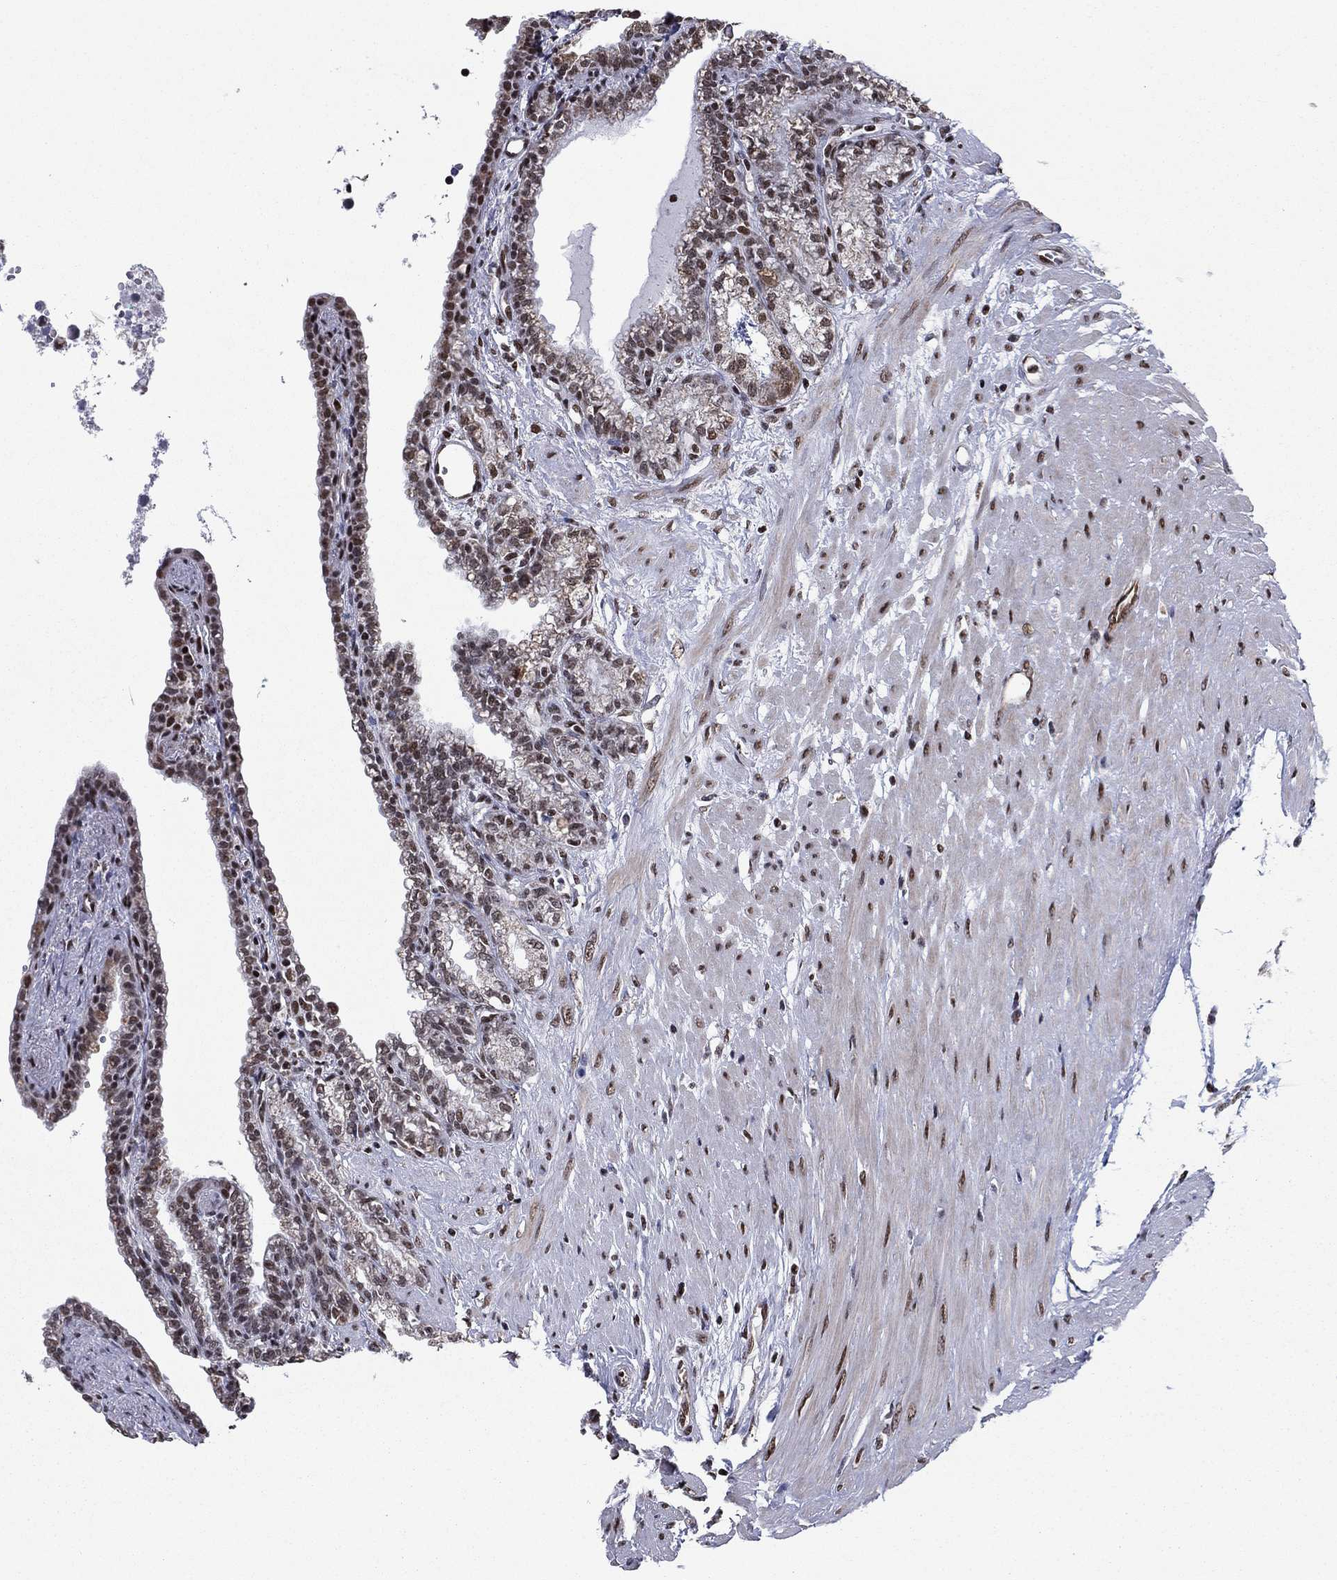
{"staining": {"intensity": "moderate", "quantity": "<25%", "location": "nuclear"}, "tissue": "seminal vesicle", "cell_type": "Glandular cells", "image_type": "normal", "snomed": [{"axis": "morphology", "description": "Normal tissue, NOS"}, {"axis": "morphology", "description": "Urothelial carcinoma, NOS"}, {"axis": "topography", "description": "Urinary bladder"}, {"axis": "topography", "description": "Seminal veicle"}], "caption": "High-magnification brightfield microscopy of benign seminal vesicle stained with DAB (brown) and counterstained with hematoxylin (blue). glandular cells exhibit moderate nuclear expression is seen in about<25% of cells. (DAB = brown stain, brightfield microscopy at high magnification).", "gene": "N4BP2", "patient": {"sex": "male", "age": 76}}